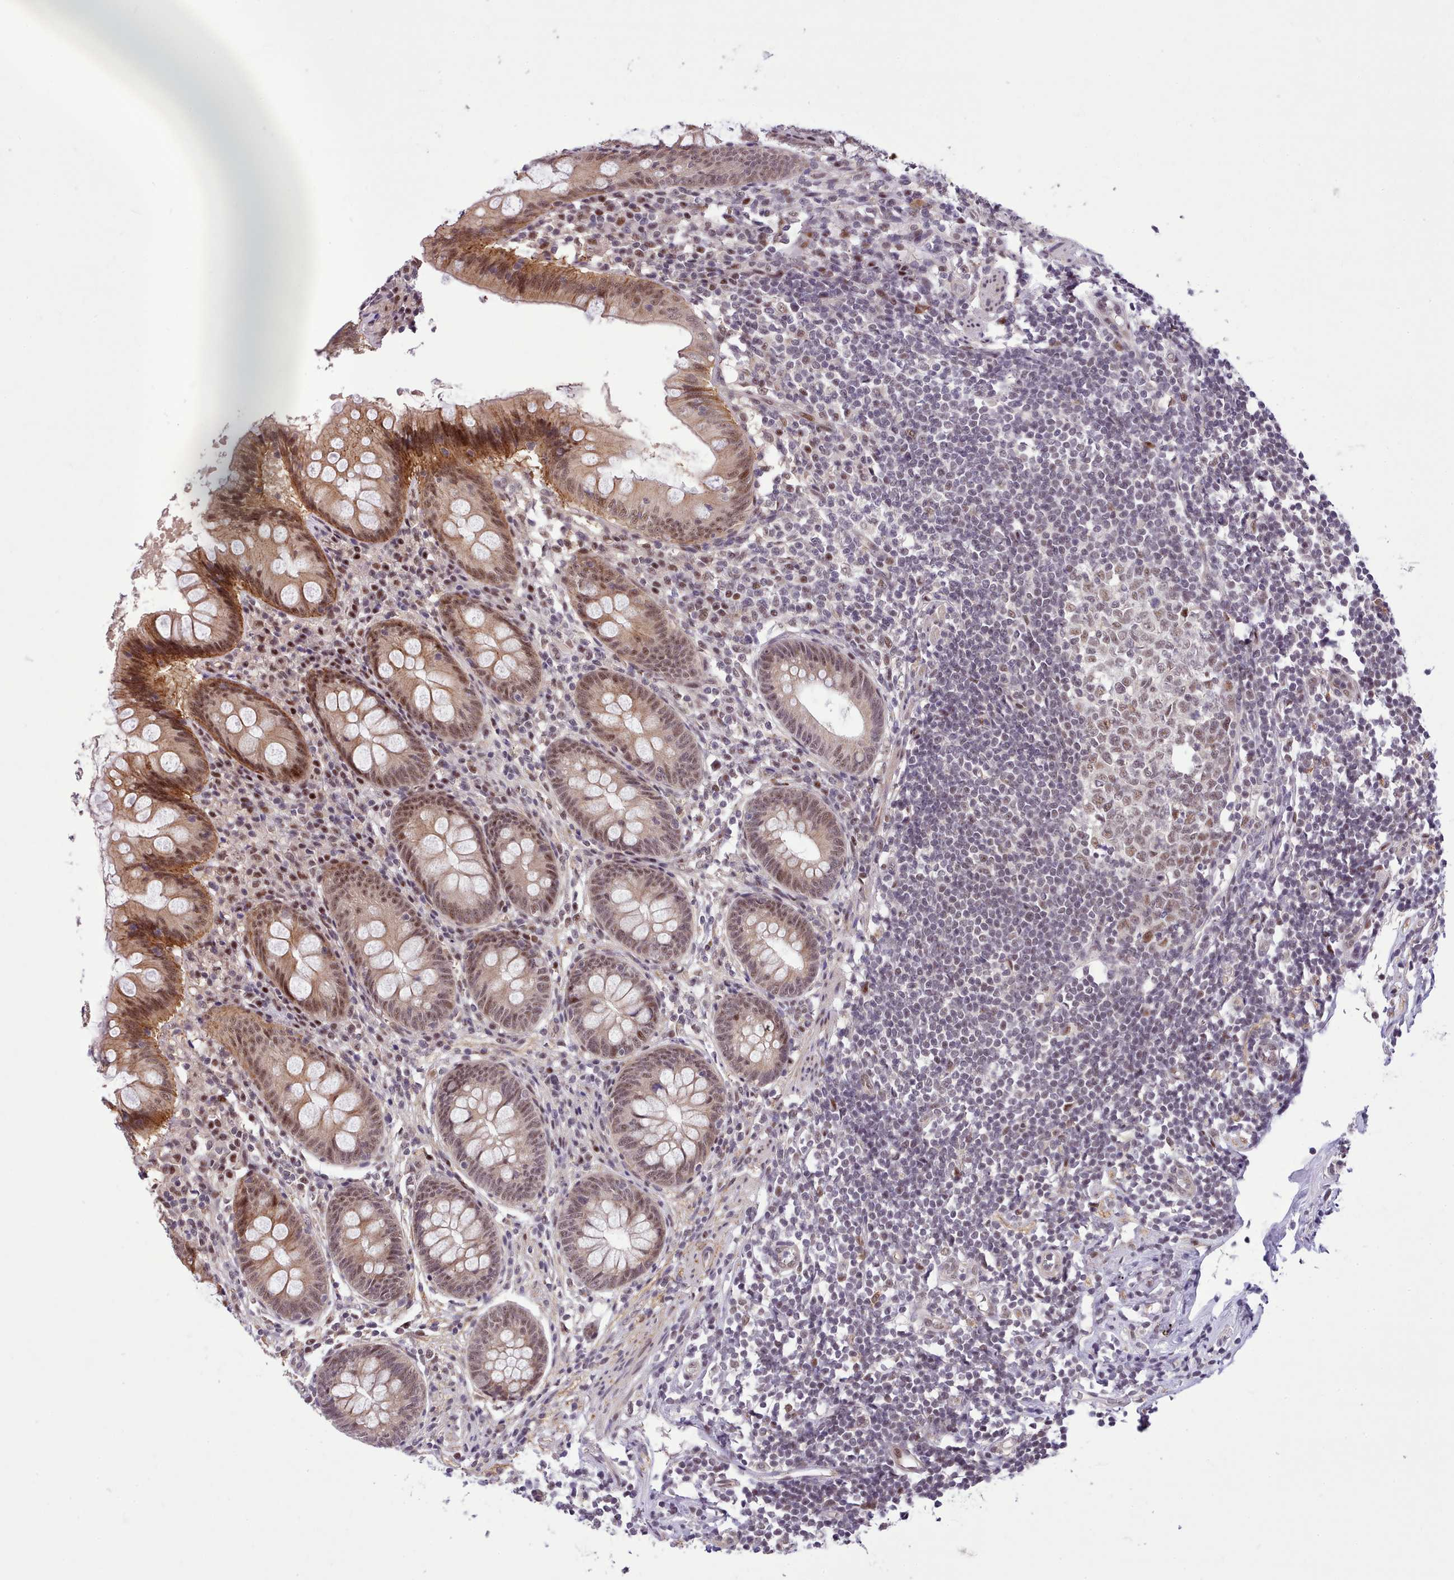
{"staining": {"intensity": "moderate", "quantity": "25%-75%", "location": "cytoplasmic/membranous,nuclear"}, "tissue": "appendix", "cell_type": "Glandular cells", "image_type": "normal", "snomed": [{"axis": "morphology", "description": "Normal tissue, NOS"}, {"axis": "topography", "description": "Appendix"}], "caption": "Immunohistochemistry (IHC) histopathology image of benign human appendix stained for a protein (brown), which demonstrates medium levels of moderate cytoplasmic/membranous,nuclear staining in about 25%-75% of glandular cells.", "gene": "HOXB7", "patient": {"sex": "female", "age": 51}}